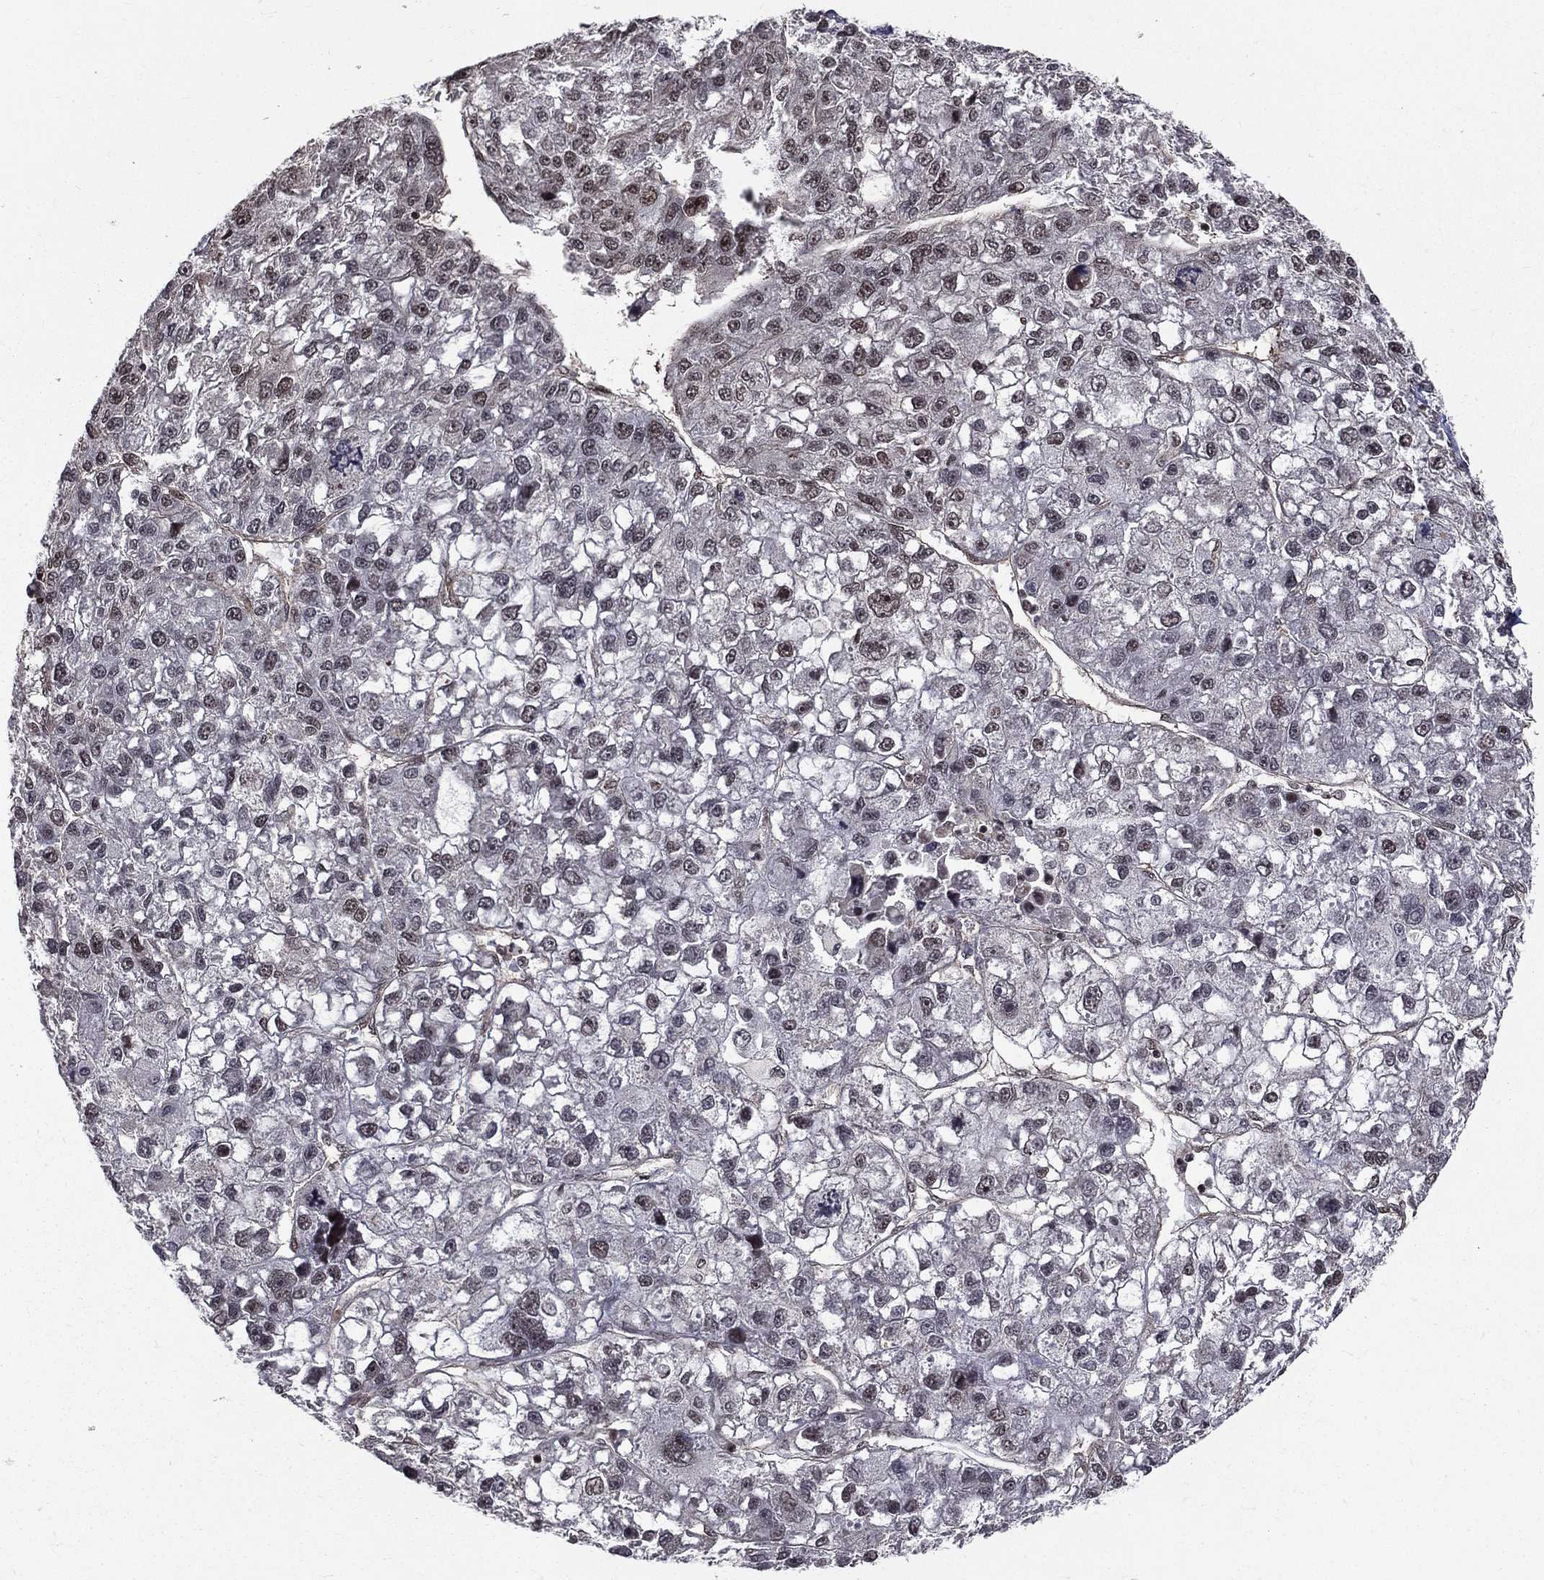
{"staining": {"intensity": "weak", "quantity": "<25%", "location": "nuclear"}, "tissue": "liver cancer", "cell_type": "Tumor cells", "image_type": "cancer", "snomed": [{"axis": "morphology", "description": "Carcinoma, Hepatocellular, NOS"}, {"axis": "topography", "description": "Liver"}], "caption": "Tumor cells show no significant staining in liver cancer. The staining was performed using DAB (3,3'-diaminobenzidine) to visualize the protein expression in brown, while the nuclei were stained in blue with hematoxylin (Magnification: 20x).", "gene": "SMC3", "patient": {"sex": "male", "age": 56}}